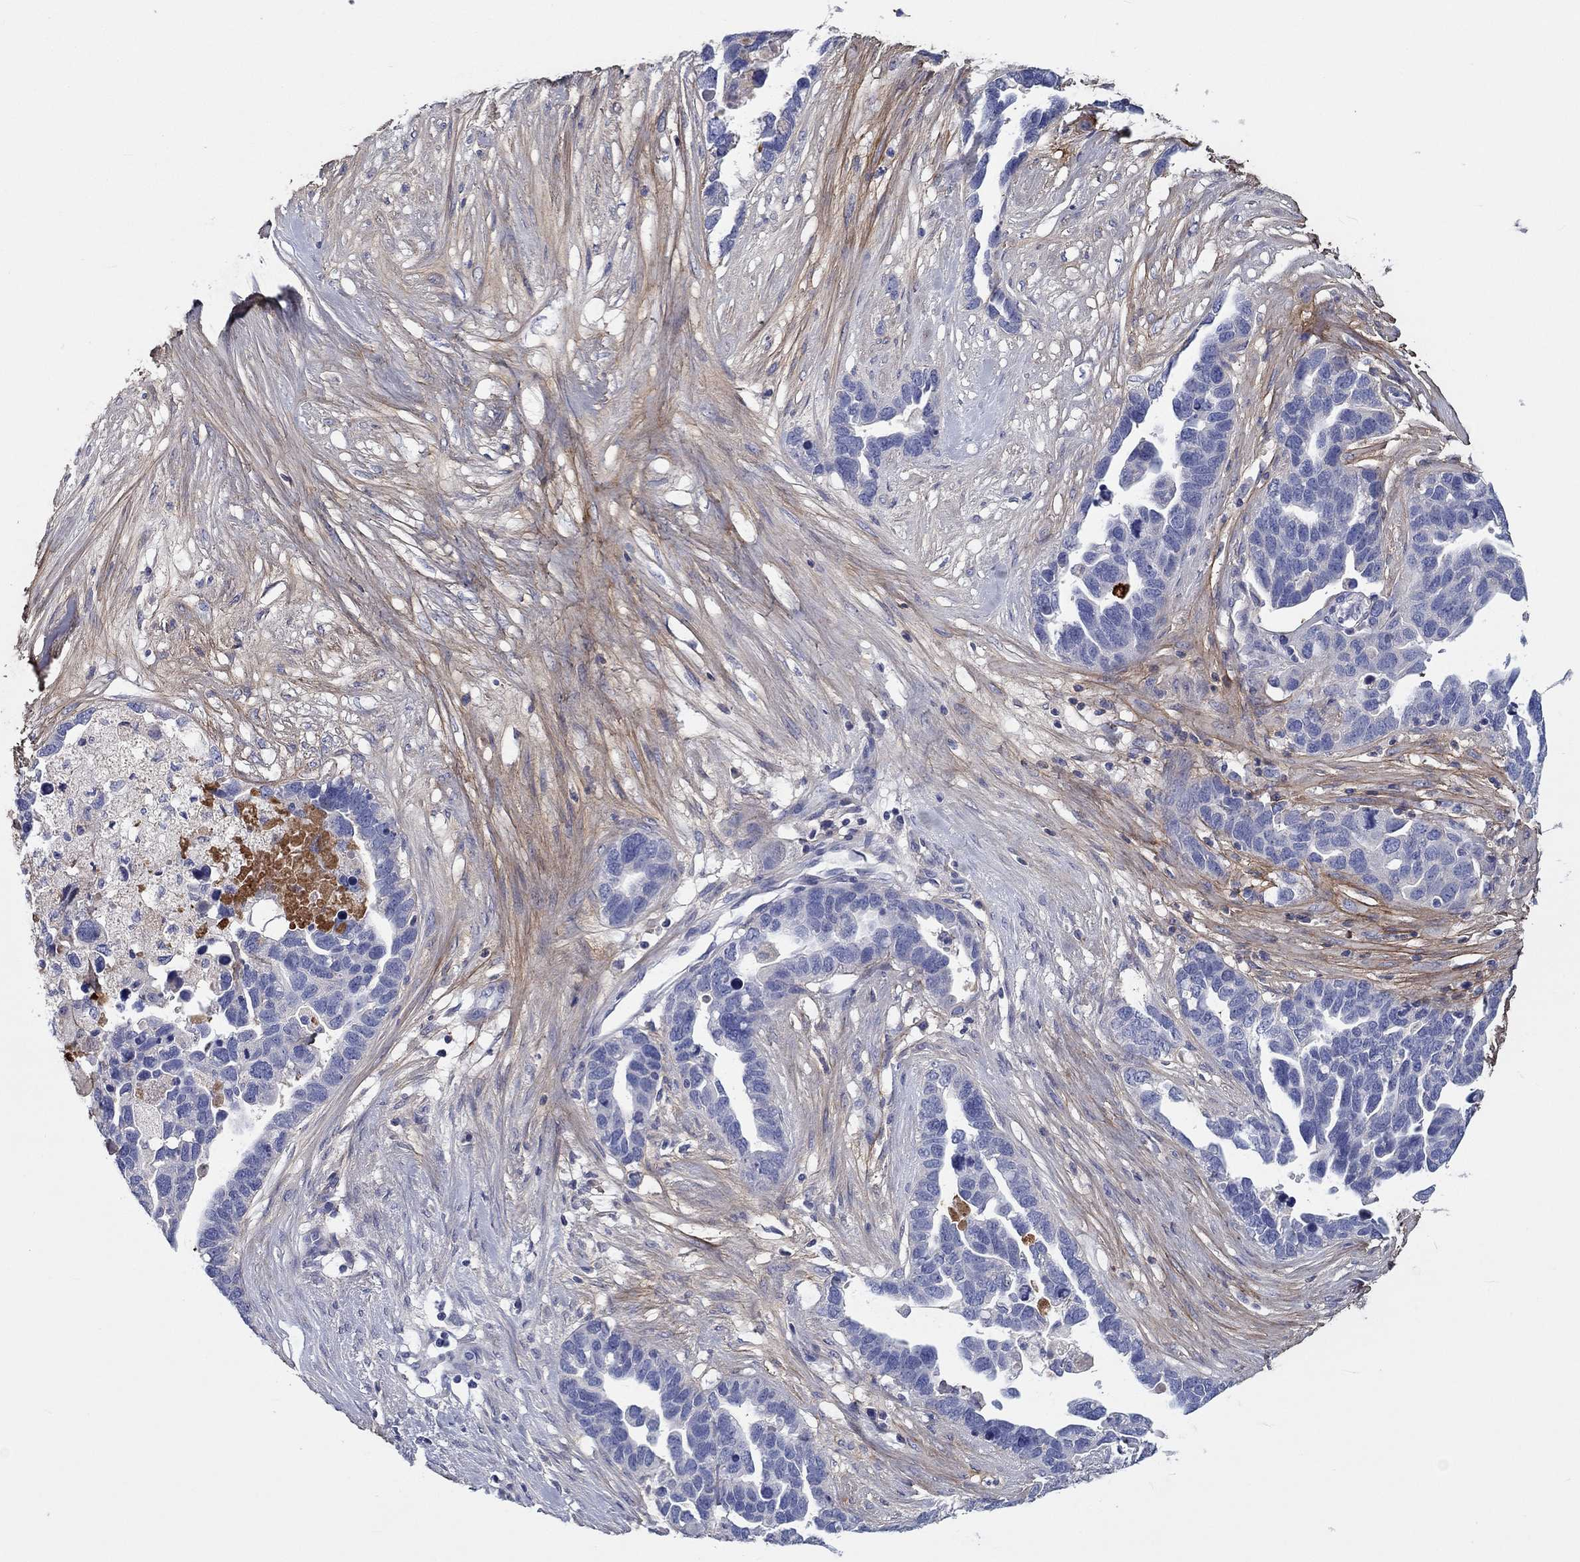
{"staining": {"intensity": "negative", "quantity": "none", "location": "none"}, "tissue": "ovarian cancer", "cell_type": "Tumor cells", "image_type": "cancer", "snomed": [{"axis": "morphology", "description": "Cystadenocarcinoma, serous, NOS"}, {"axis": "topography", "description": "Ovary"}], "caption": "The micrograph reveals no significant expression in tumor cells of ovarian cancer.", "gene": "TGFBI", "patient": {"sex": "female", "age": 54}}